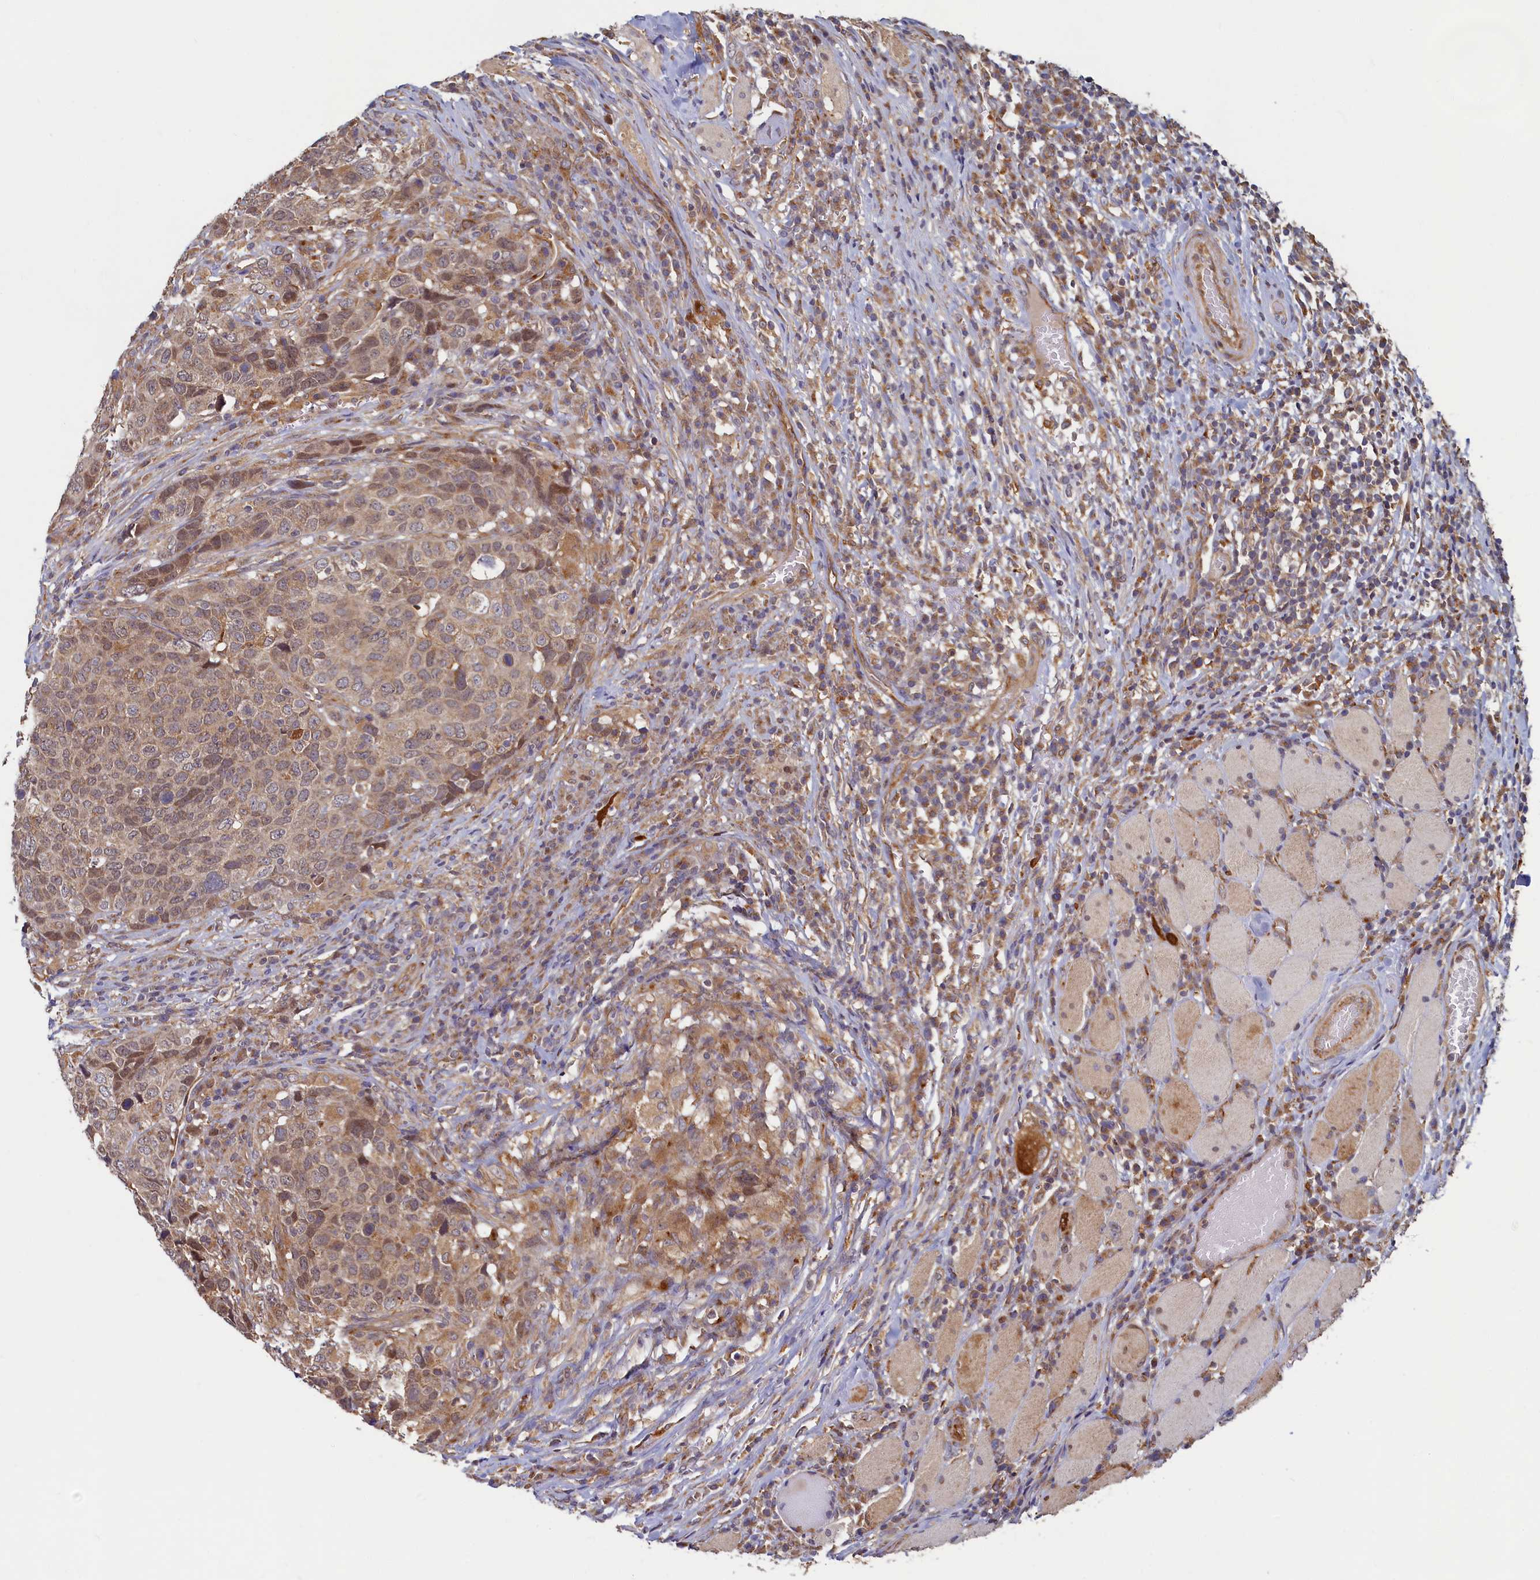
{"staining": {"intensity": "weak", "quantity": ">75%", "location": "nuclear"}, "tissue": "head and neck cancer", "cell_type": "Tumor cells", "image_type": "cancer", "snomed": [{"axis": "morphology", "description": "Squamous cell carcinoma, NOS"}, {"axis": "topography", "description": "Head-Neck"}], "caption": "High-magnification brightfield microscopy of head and neck cancer stained with DAB (brown) and counterstained with hematoxylin (blue). tumor cells exhibit weak nuclear staining is appreciated in approximately>75% of cells.", "gene": "STX12", "patient": {"sex": "male", "age": 66}}